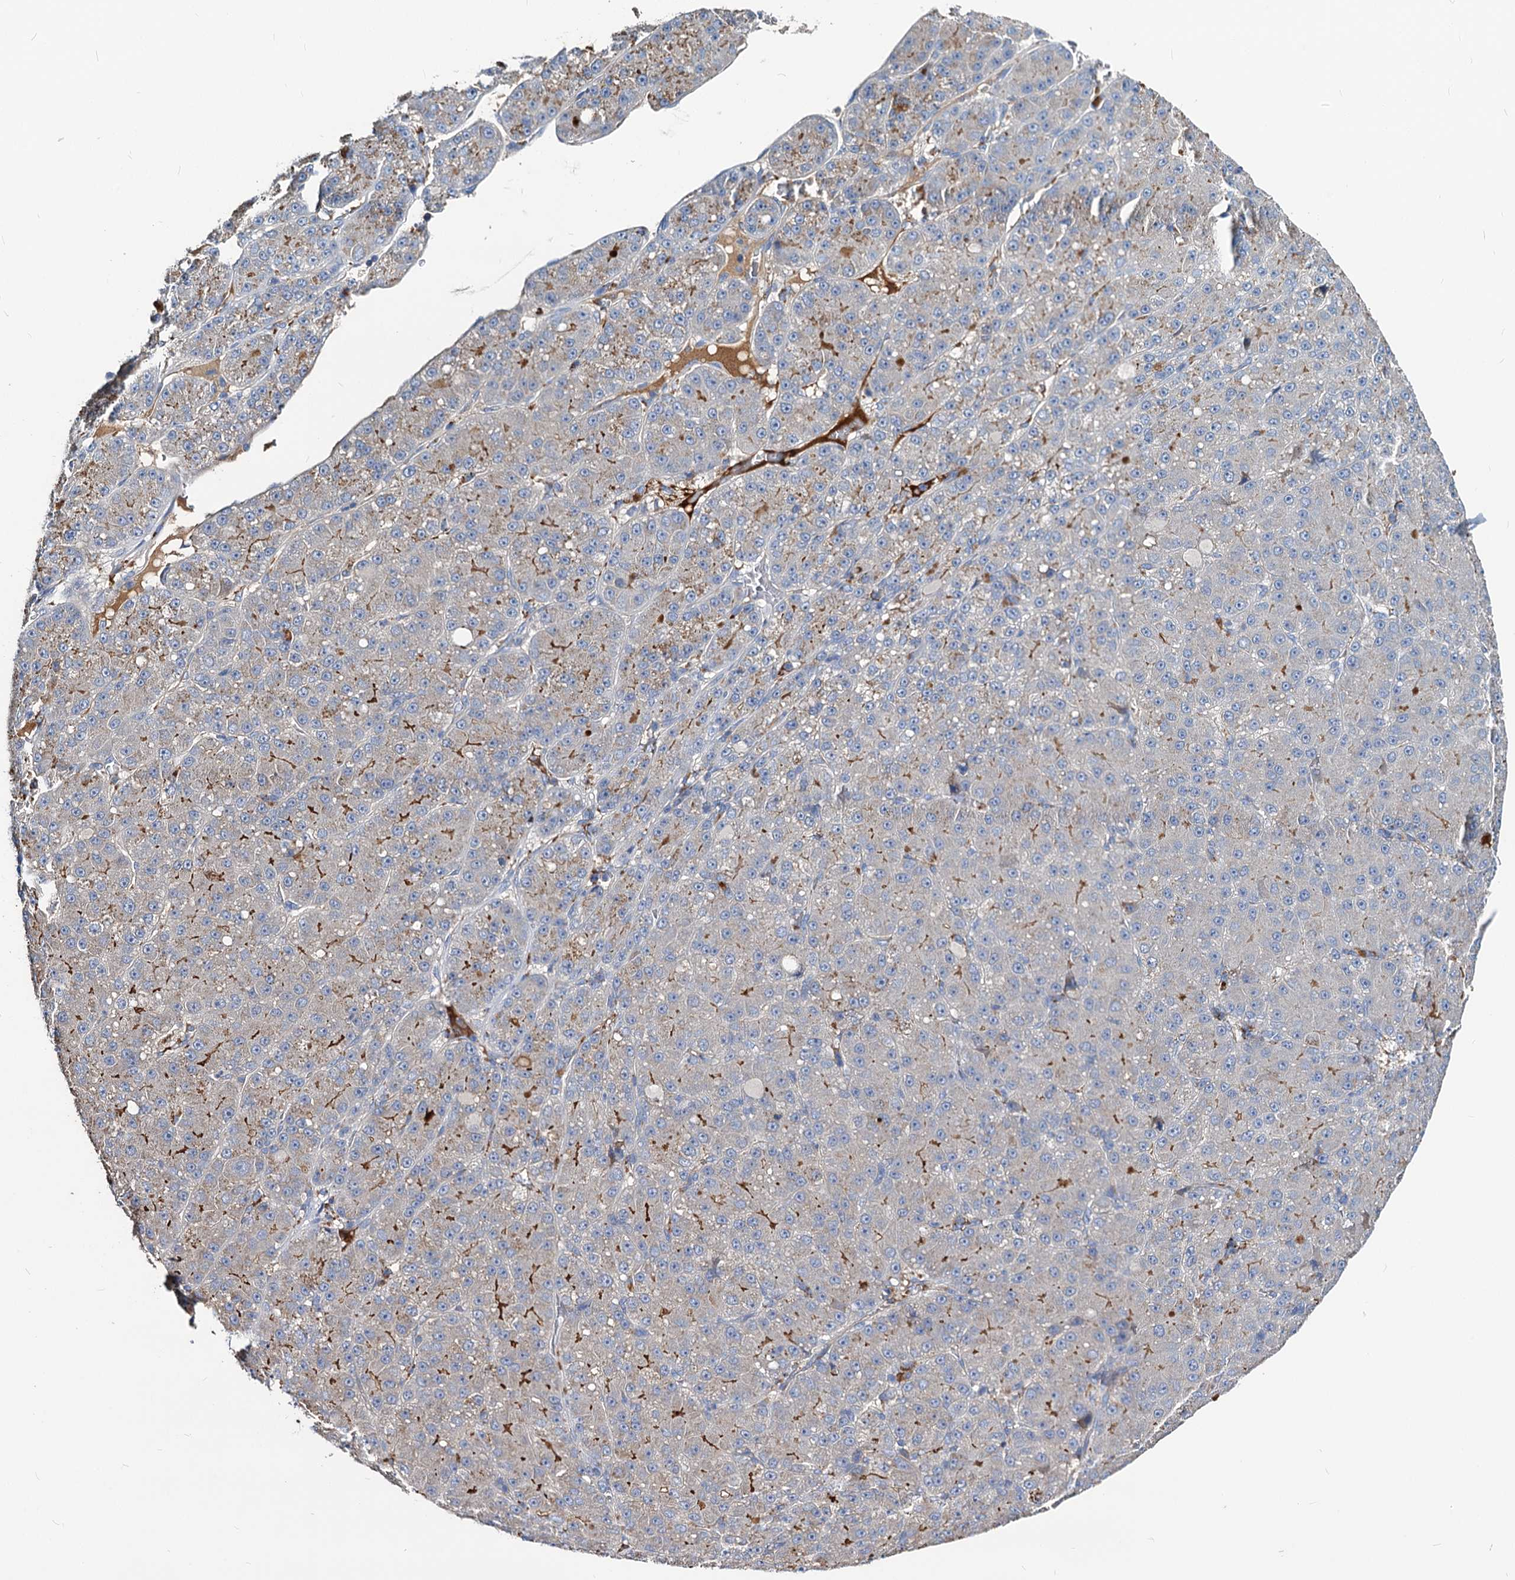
{"staining": {"intensity": "weak", "quantity": "<25%", "location": "cytoplasmic/membranous"}, "tissue": "liver cancer", "cell_type": "Tumor cells", "image_type": "cancer", "snomed": [{"axis": "morphology", "description": "Carcinoma, Hepatocellular, NOS"}, {"axis": "topography", "description": "Liver"}], "caption": "This is an immunohistochemistry (IHC) histopathology image of human liver cancer (hepatocellular carcinoma). There is no staining in tumor cells.", "gene": "ACY3", "patient": {"sex": "male", "age": 67}}